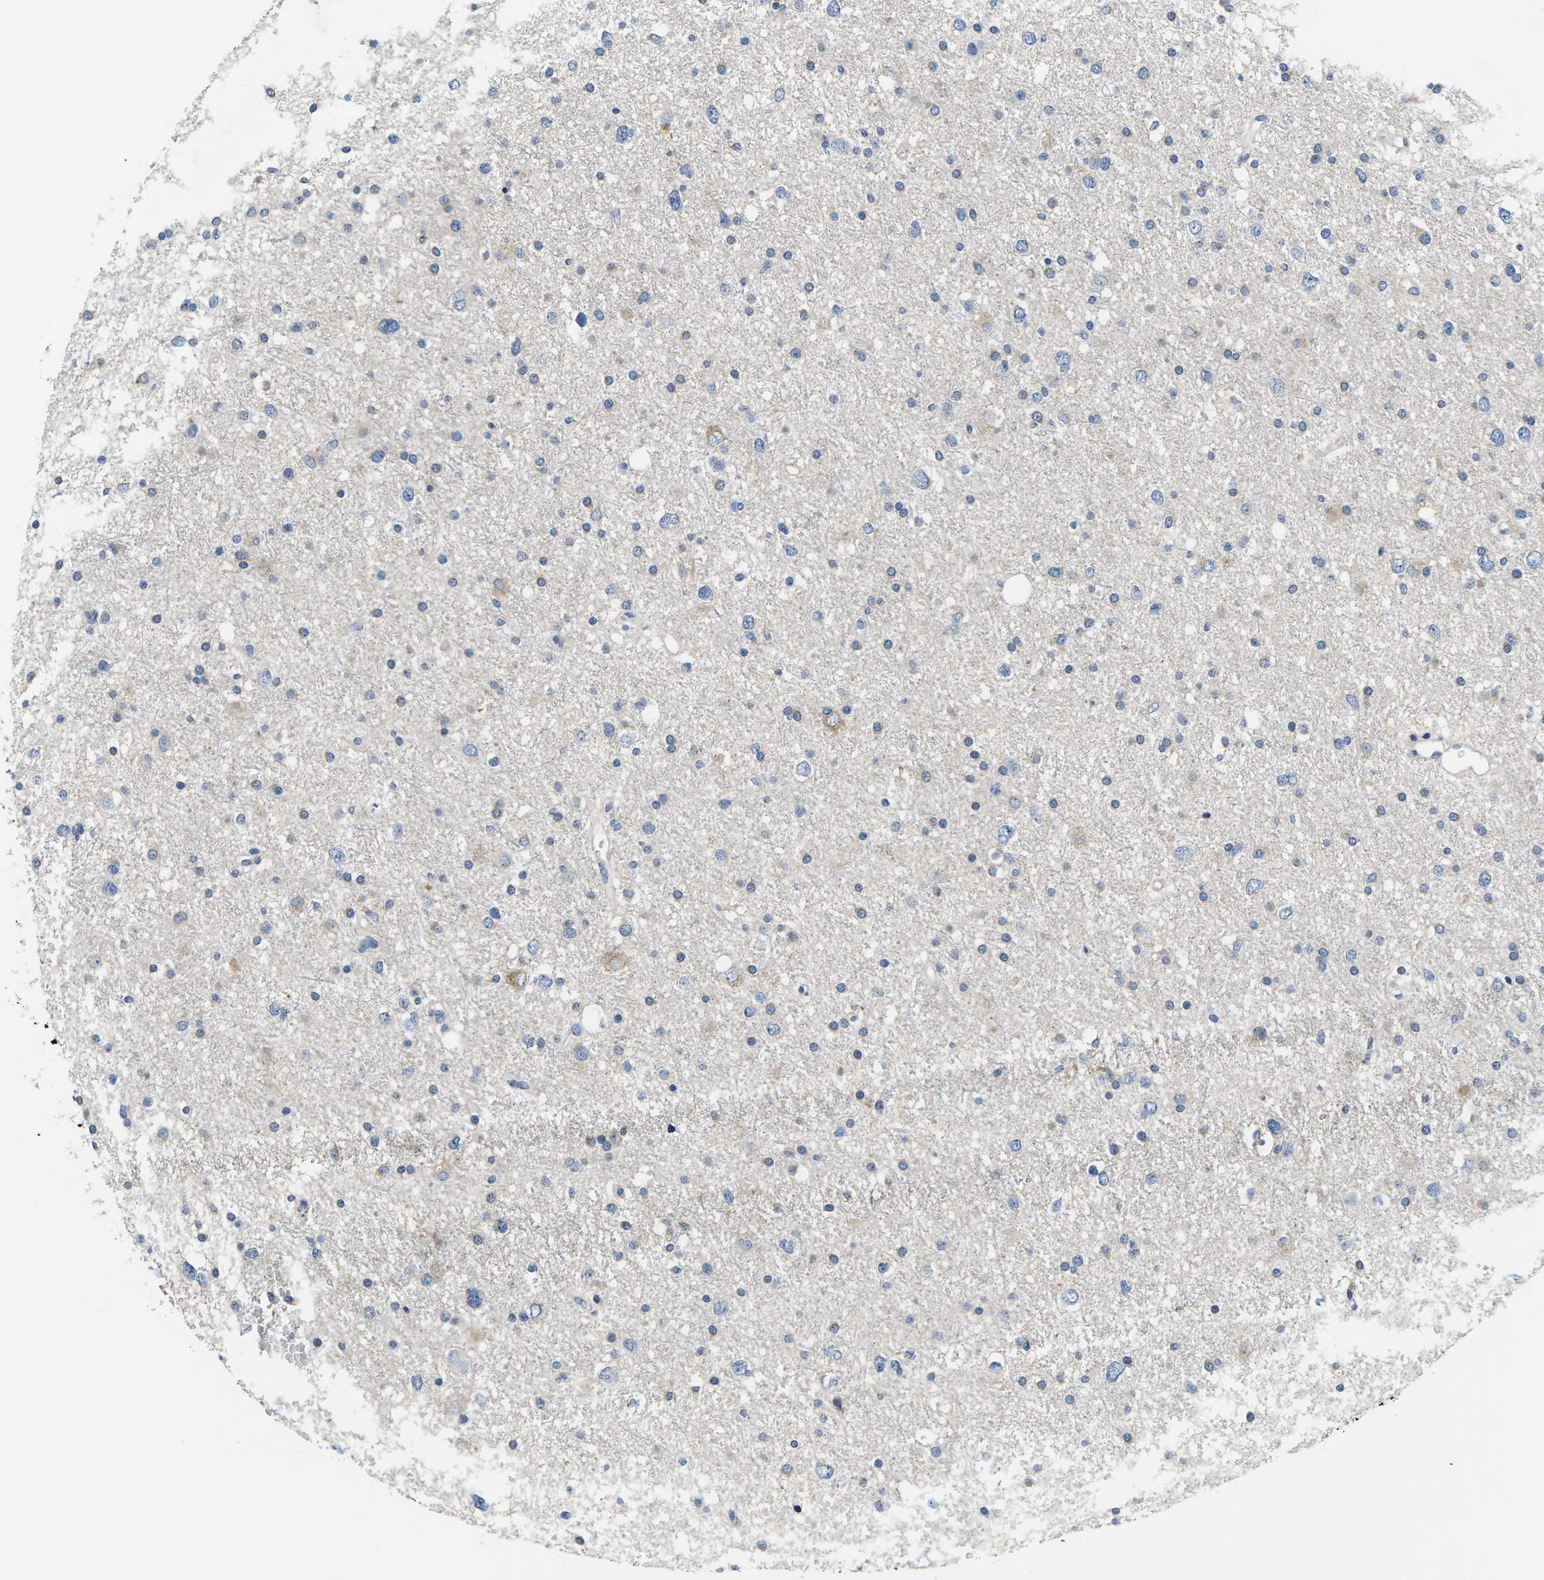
{"staining": {"intensity": "negative", "quantity": "none", "location": "none"}, "tissue": "glioma", "cell_type": "Tumor cells", "image_type": "cancer", "snomed": [{"axis": "morphology", "description": "Glioma, malignant, Low grade"}, {"axis": "topography", "description": "Brain"}], "caption": "IHC photomicrograph of glioma stained for a protein (brown), which exhibits no staining in tumor cells.", "gene": "ERGIC3", "patient": {"sex": "female", "age": 37}}